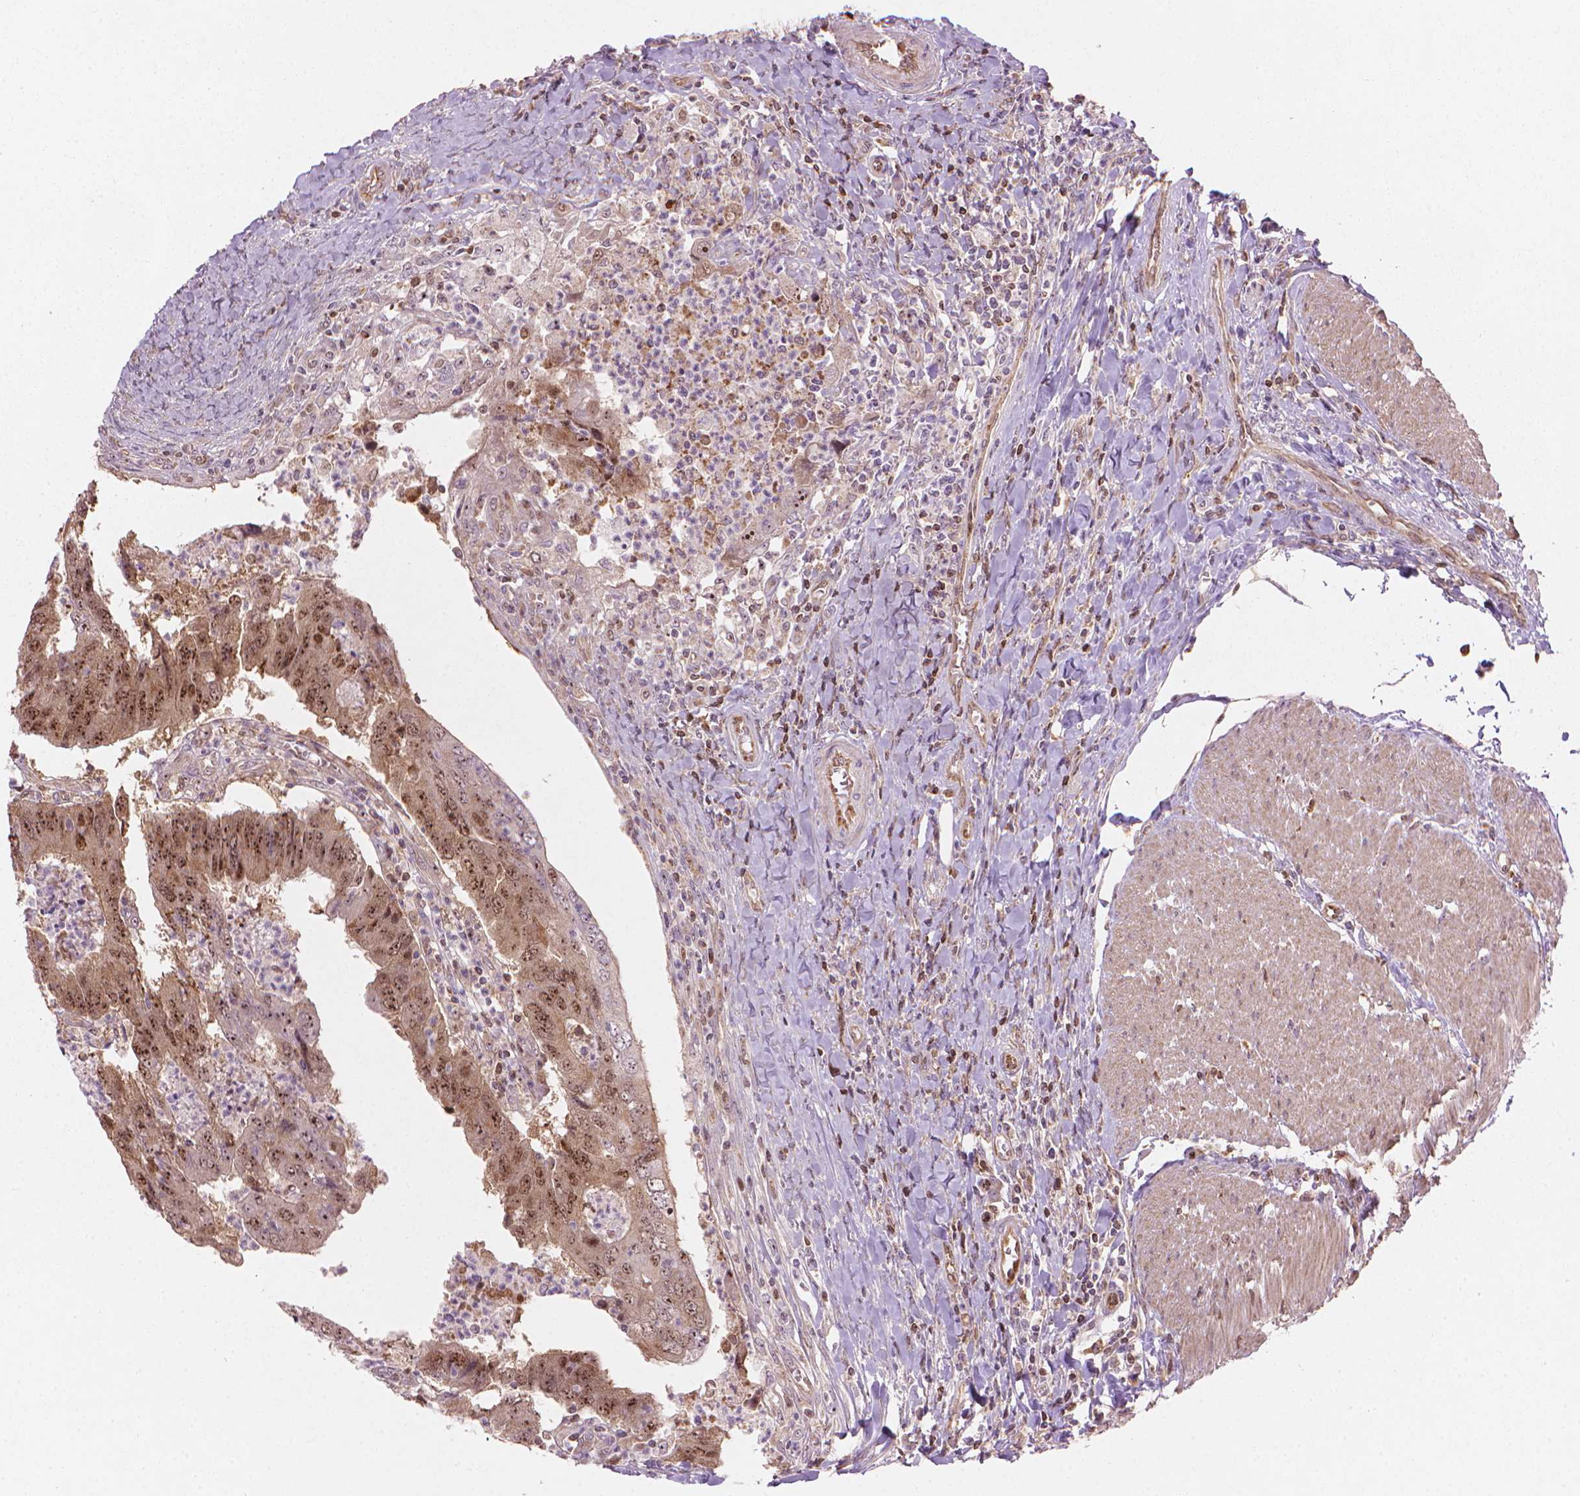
{"staining": {"intensity": "moderate", "quantity": ">75%", "location": "nuclear"}, "tissue": "colorectal cancer", "cell_type": "Tumor cells", "image_type": "cancer", "snomed": [{"axis": "morphology", "description": "Adenocarcinoma, NOS"}, {"axis": "topography", "description": "Colon"}], "caption": "The histopathology image demonstrates immunohistochemical staining of colorectal adenocarcinoma. There is moderate nuclear staining is present in about >75% of tumor cells.", "gene": "SMC2", "patient": {"sex": "female", "age": 67}}